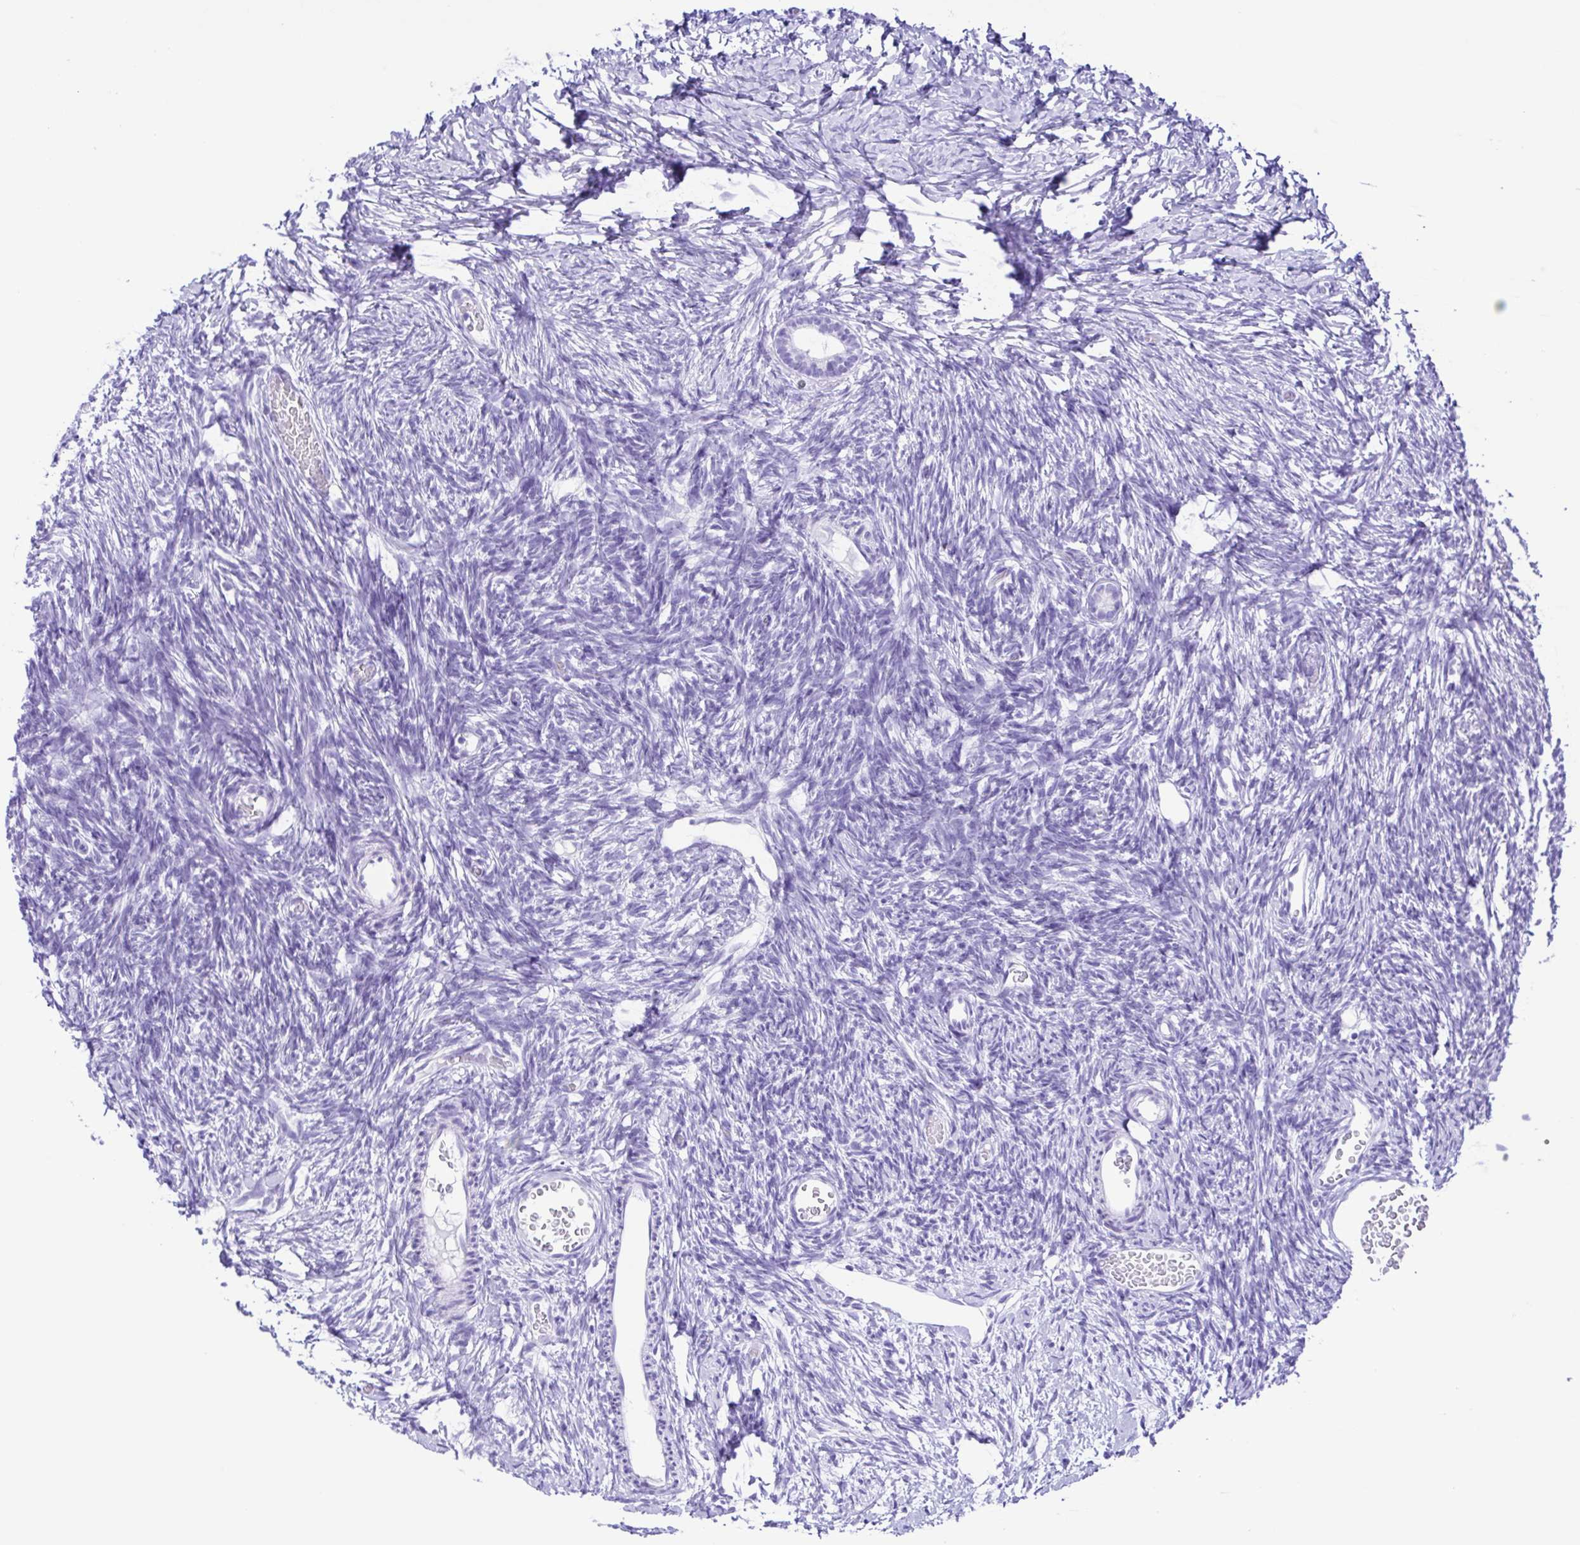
{"staining": {"intensity": "negative", "quantity": "none", "location": "none"}, "tissue": "ovary", "cell_type": "Follicle cells", "image_type": "normal", "snomed": [{"axis": "morphology", "description": "Normal tissue, NOS"}, {"axis": "topography", "description": "Ovary"}], "caption": "A micrograph of human ovary is negative for staining in follicle cells. Nuclei are stained in blue.", "gene": "ERP27", "patient": {"sex": "female", "age": 39}}